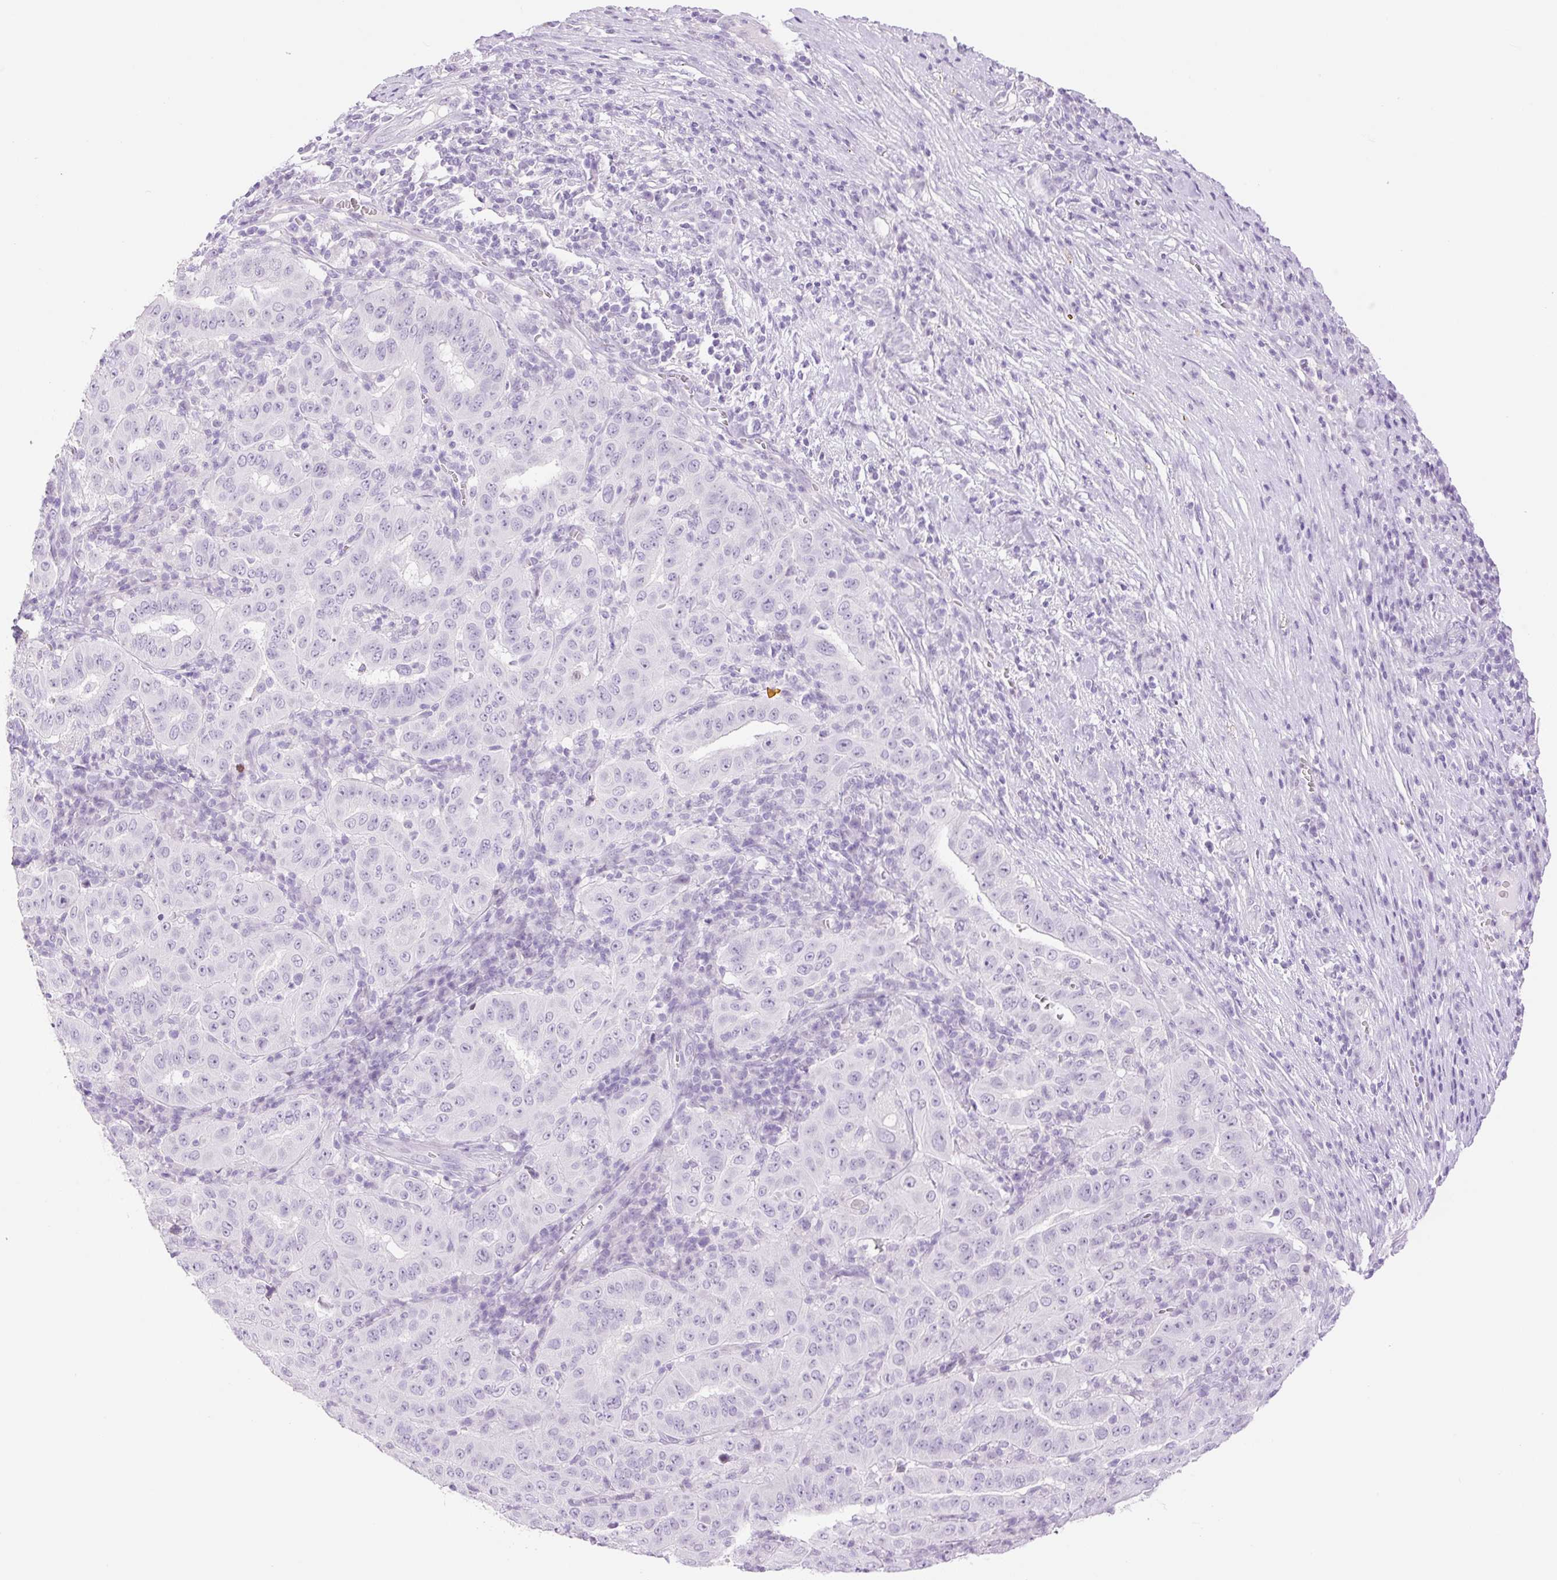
{"staining": {"intensity": "negative", "quantity": "none", "location": "none"}, "tissue": "pancreatic cancer", "cell_type": "Tumor cells", "image_type": "cancer", "snomed": [{"axis": "morphology", "description": "Adenocarcinoma, NOS"}, {"axis": "topography", "description": "Pancreas"}], "caption": "Immunohistochemical staining of human adenocarcinoma (pancreatic) displays no significant staining in tumor cells.", "gene": "SP140L", "patient": {"sex": "male", "age": 63}}